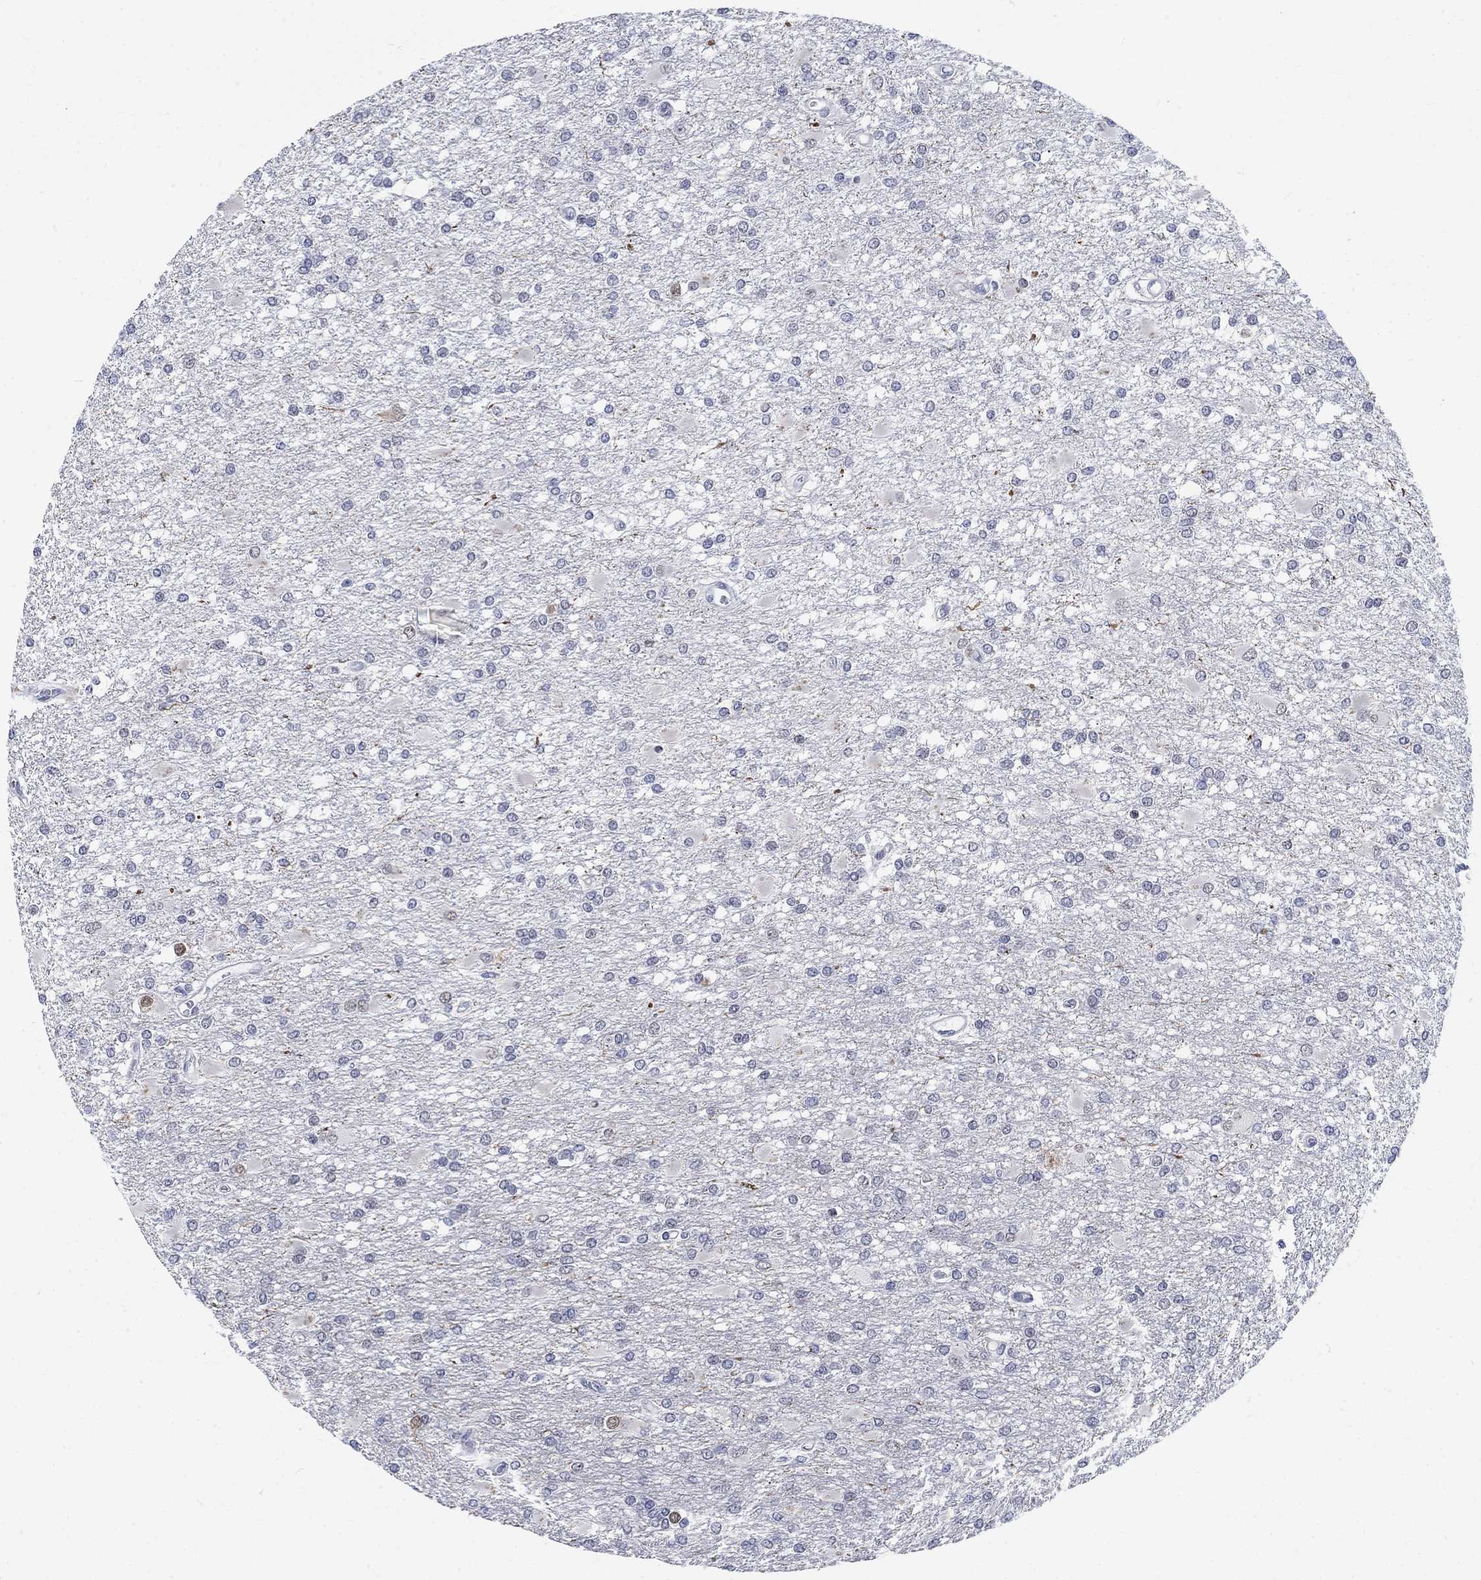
{"staining": {"intensity": "negative", "quantity": "none", "location": "none"}, "tissue": "glioma", "cell_type": "Tumor cells", "image_type": "cancer", "snomed": [{"axis": "morphology", "description": "Glioma, malignant, High grade"}, {"axis": "topography", "description": "Cerebral cortex"}], "caption": "This is an immunohistochemistry (IHC) image of malignant high-grade glioma. There is no staining in tumor cells.", "gene": "ANKS1B", "patient": {"sex": "male", "age": 79}}